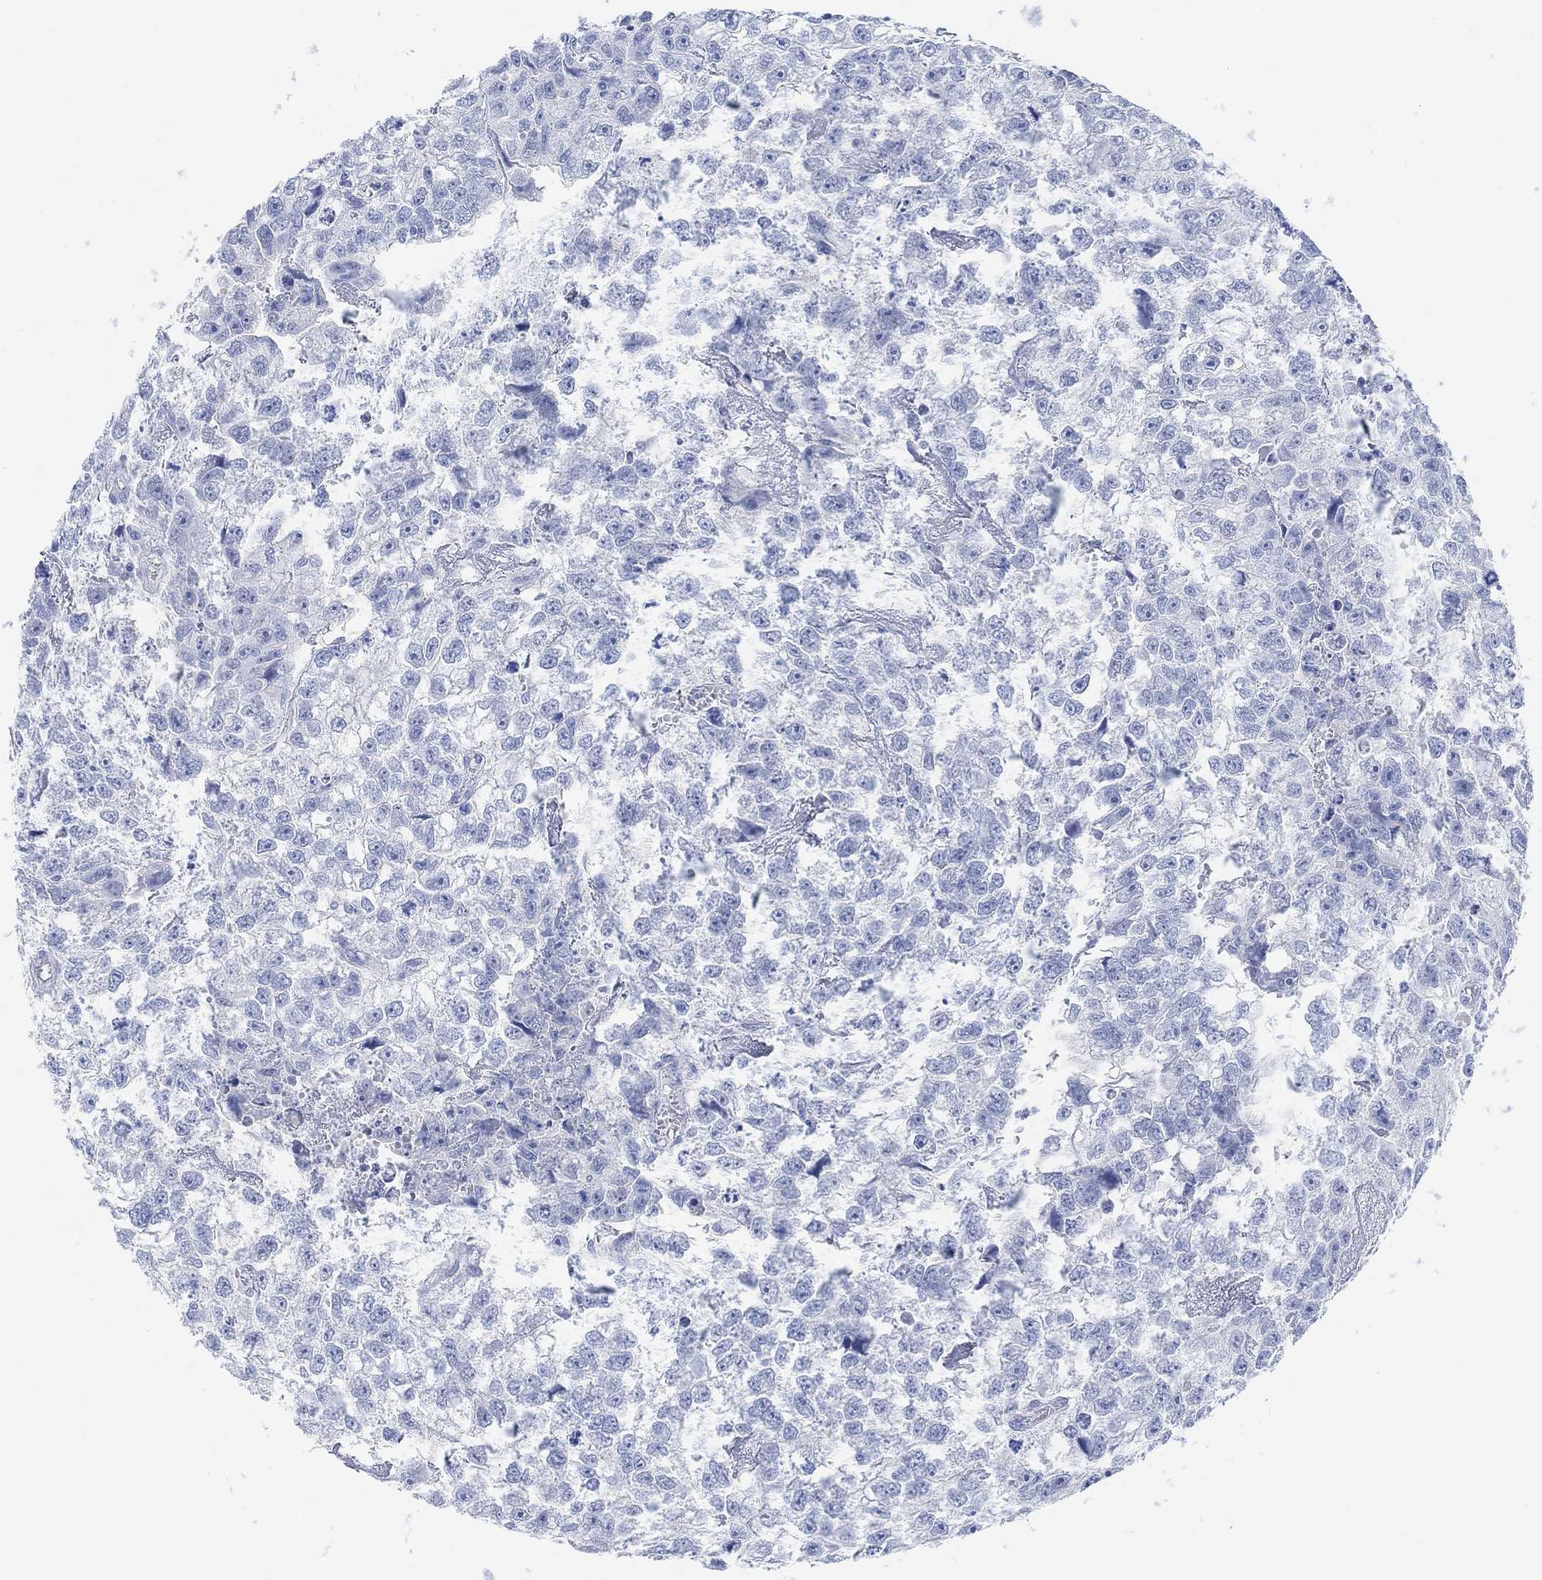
{"staining": {"intensity": "negative", "quantity": "none", "location": "none"}, "tissue": "testis cancer", "cell_type": "Tumor cells", "image_type": "cancer", "snomed": [{"axis": "morphology", "description": "Carcinoma, Embryonal, NOS"}, {"axis": "morphology", "description": "Teratoma, malignant, NOS"}, {"axis": "topography", "description": "Testis"}], "caption": "The immunohistochemistry (IHC) image has no significant expression in tumor cells of malignant teratoma (testis) tissue.", "gene": "ENO4", "patient": {"sex": "male", "age": 44}}